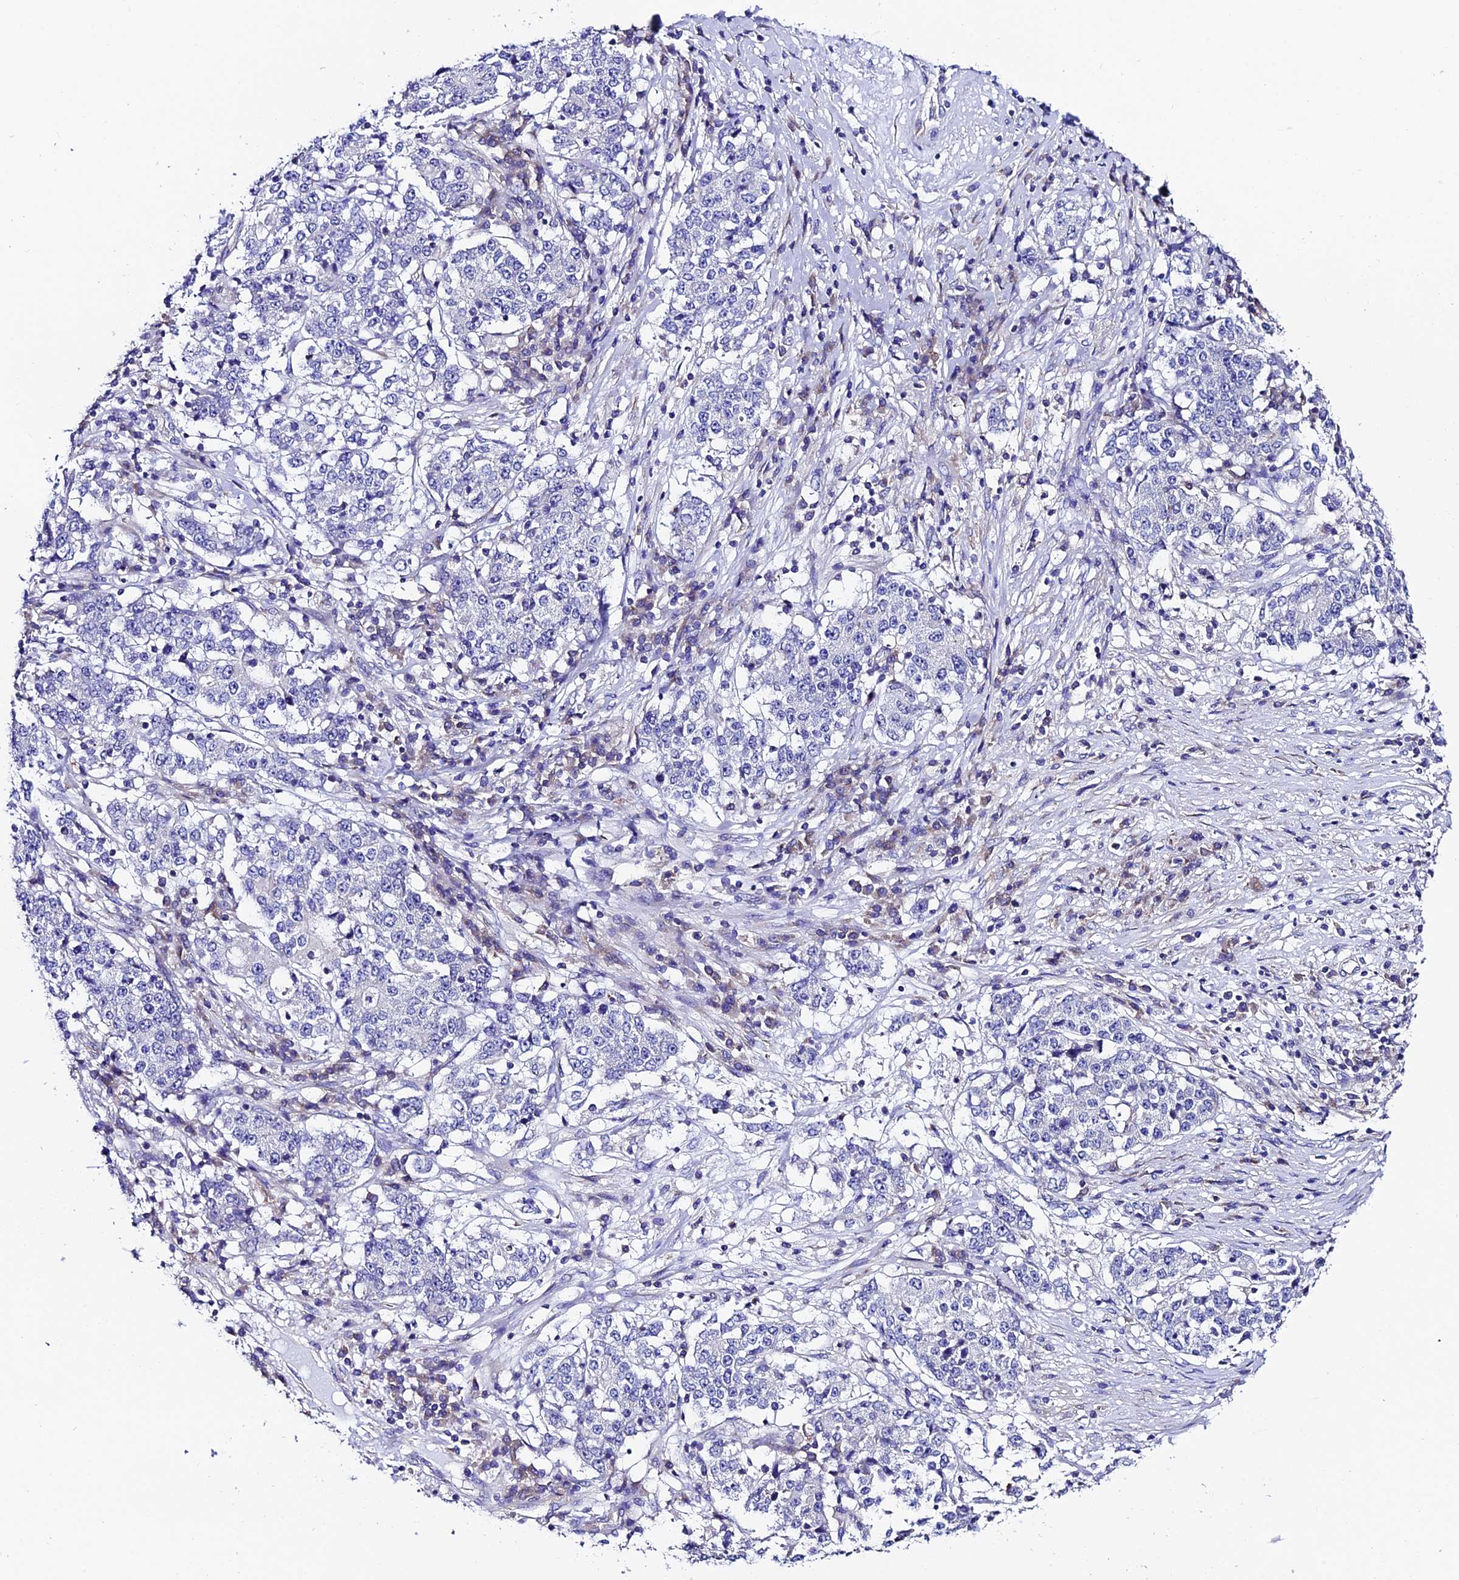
{"staining": {"intensity": "negative", "quantity": "none", "location": "none"}, "tissue": "stomach cancer", "cell_type": "Tumor cells", "image_type": "cancer", "snomed": [{"axis": "morphology", "description": "Adenocarcinoma, NOS"}, {"axis": "topography", "description": "Stomach"}], "caption": "DAB immunohistochemical staining of human stomach cancer demonstrates no significant expression in tumor cells. (DAB (3,3'-diaminobenzidine) immunohistochemistry (IHC) visualized using brightfield microscopy, high magnification).", "gene": "COMTD1", "patient": {"sex": "male", "age": 59}}